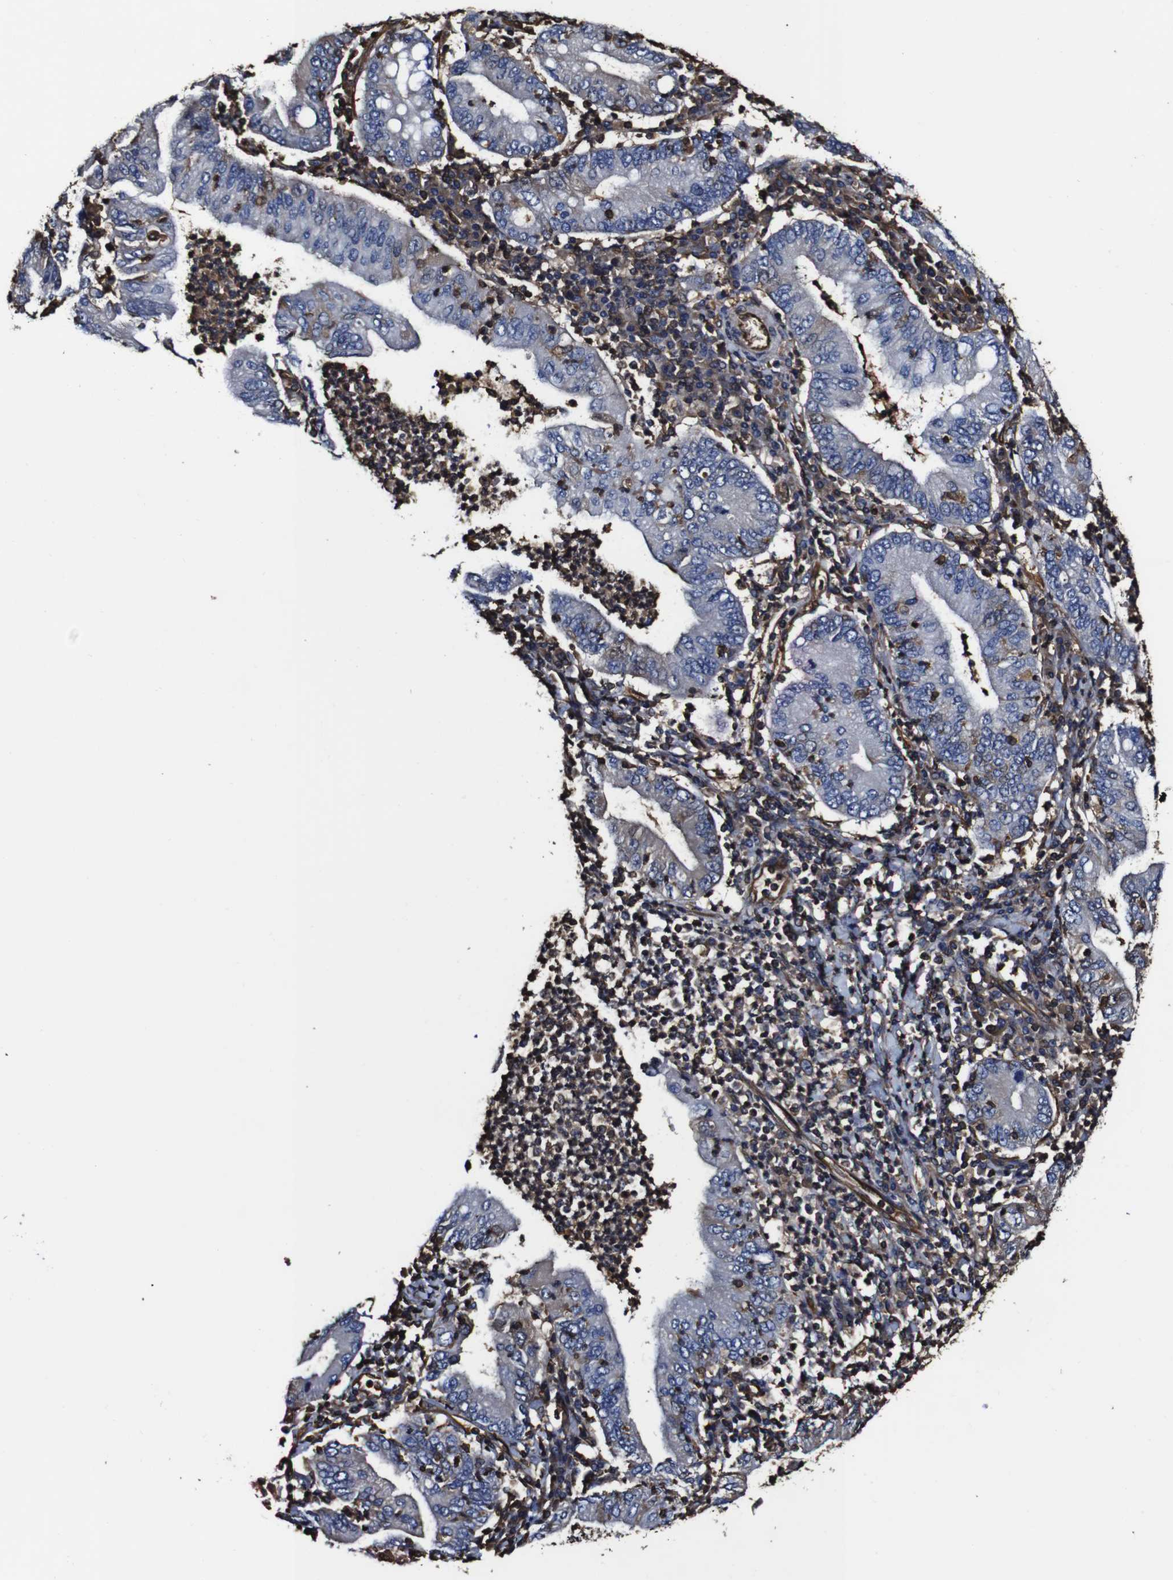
{"staining": {"intensity": "negative", "quantity": "none", "location": "none"}, "tissue": "stomach cancer", "cell_type": "Tumor cells", "image_type": "cancer", "snomed": [{"axis": "morphology", "description": "Normal tissue, NOS"}, {"axis": "morphology", "description": "Adenocarcinoma, NOS"}, {"axis": "topography", "description": "Esophagus"}, {"axis": "topography", "description": "Stomach, upper"}, {"axis": "topography", "description": "Peripheral nerve tissue"}], "caption": "Immunohistochemistry image of neoplastic tissue: human stomach adenocarcinoma stained with DAB (3,3'-diaminobenzidine) shows no significant protein staining in tumor cells. Brightfield microscopy of IHC stained with DAB (3,3'-diaminobenzidine) (brown) and hematoxylin (blue), captured at high magnification.", "gene": "MSN", "patient": {"sex": "male", "age": 62}}